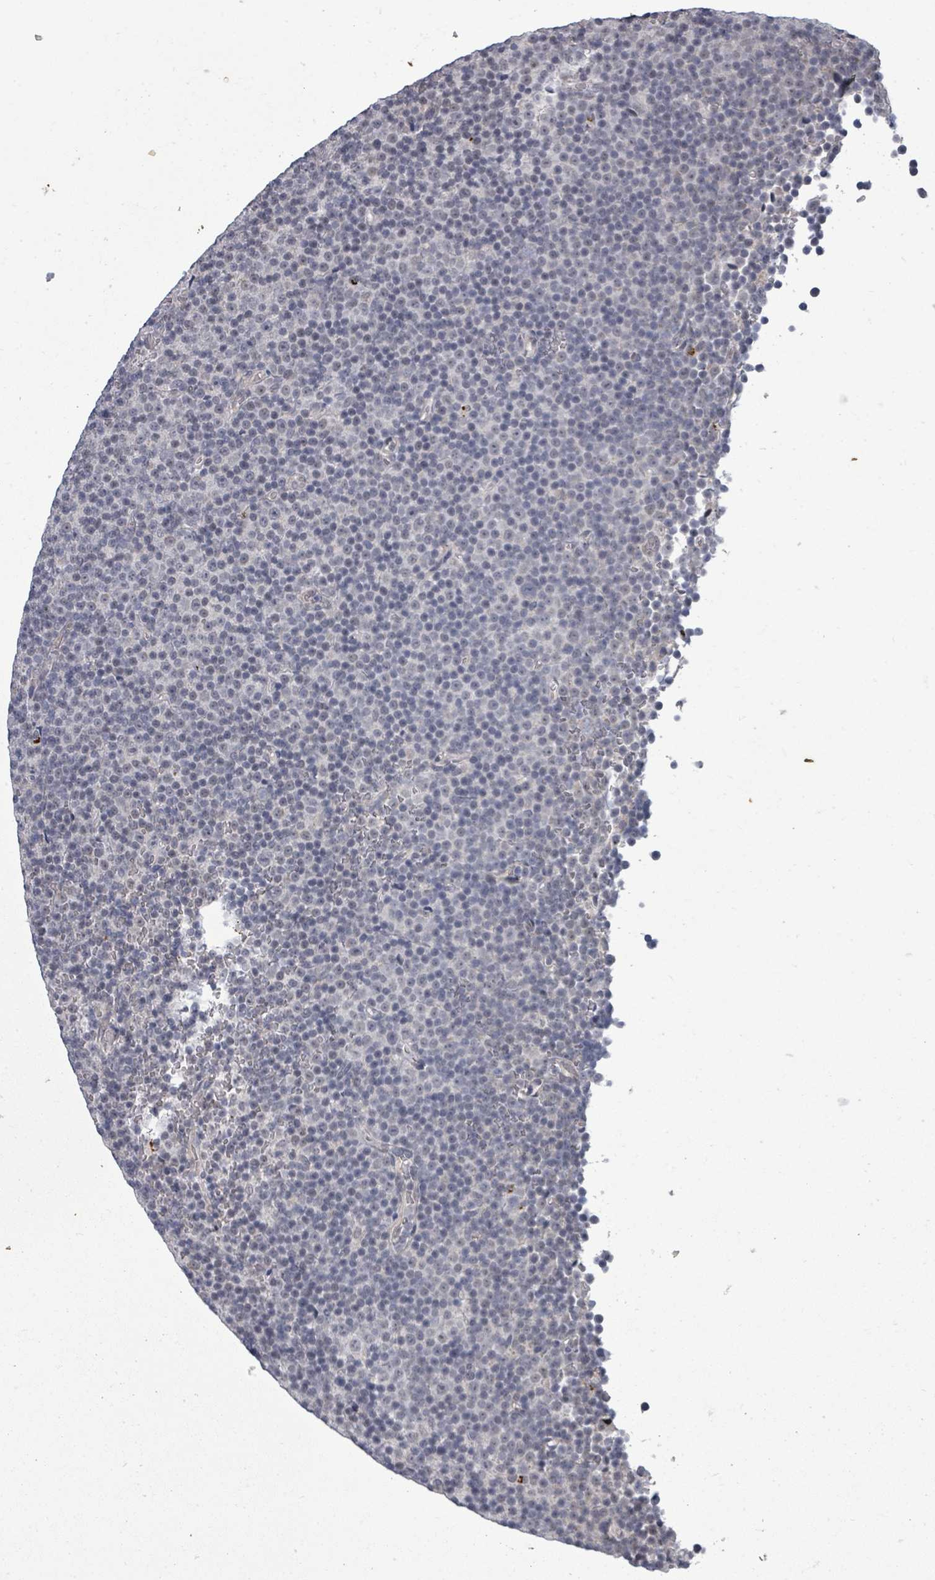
{"staining": {"intensity": "negative", "quantity": "none", "location": "none"}, "tissue": "lymphoma", "cell_type": "Tumor cells", "image_type": "cancer", "snomed": [{"axis": "morphology", "description": "Malignant lymphoma, non-Hodgkin's type, Low grade"}, {"axis": "topography", "description": "Lymph node"}], "caption": "Low-grade malignant lymphoma, non-Hodgkin's type was stained to show a protein in brown. There is no significant staining in tumor cells.", "gene": "ASB12", "patient": {"sex": "female", "age": 67}}